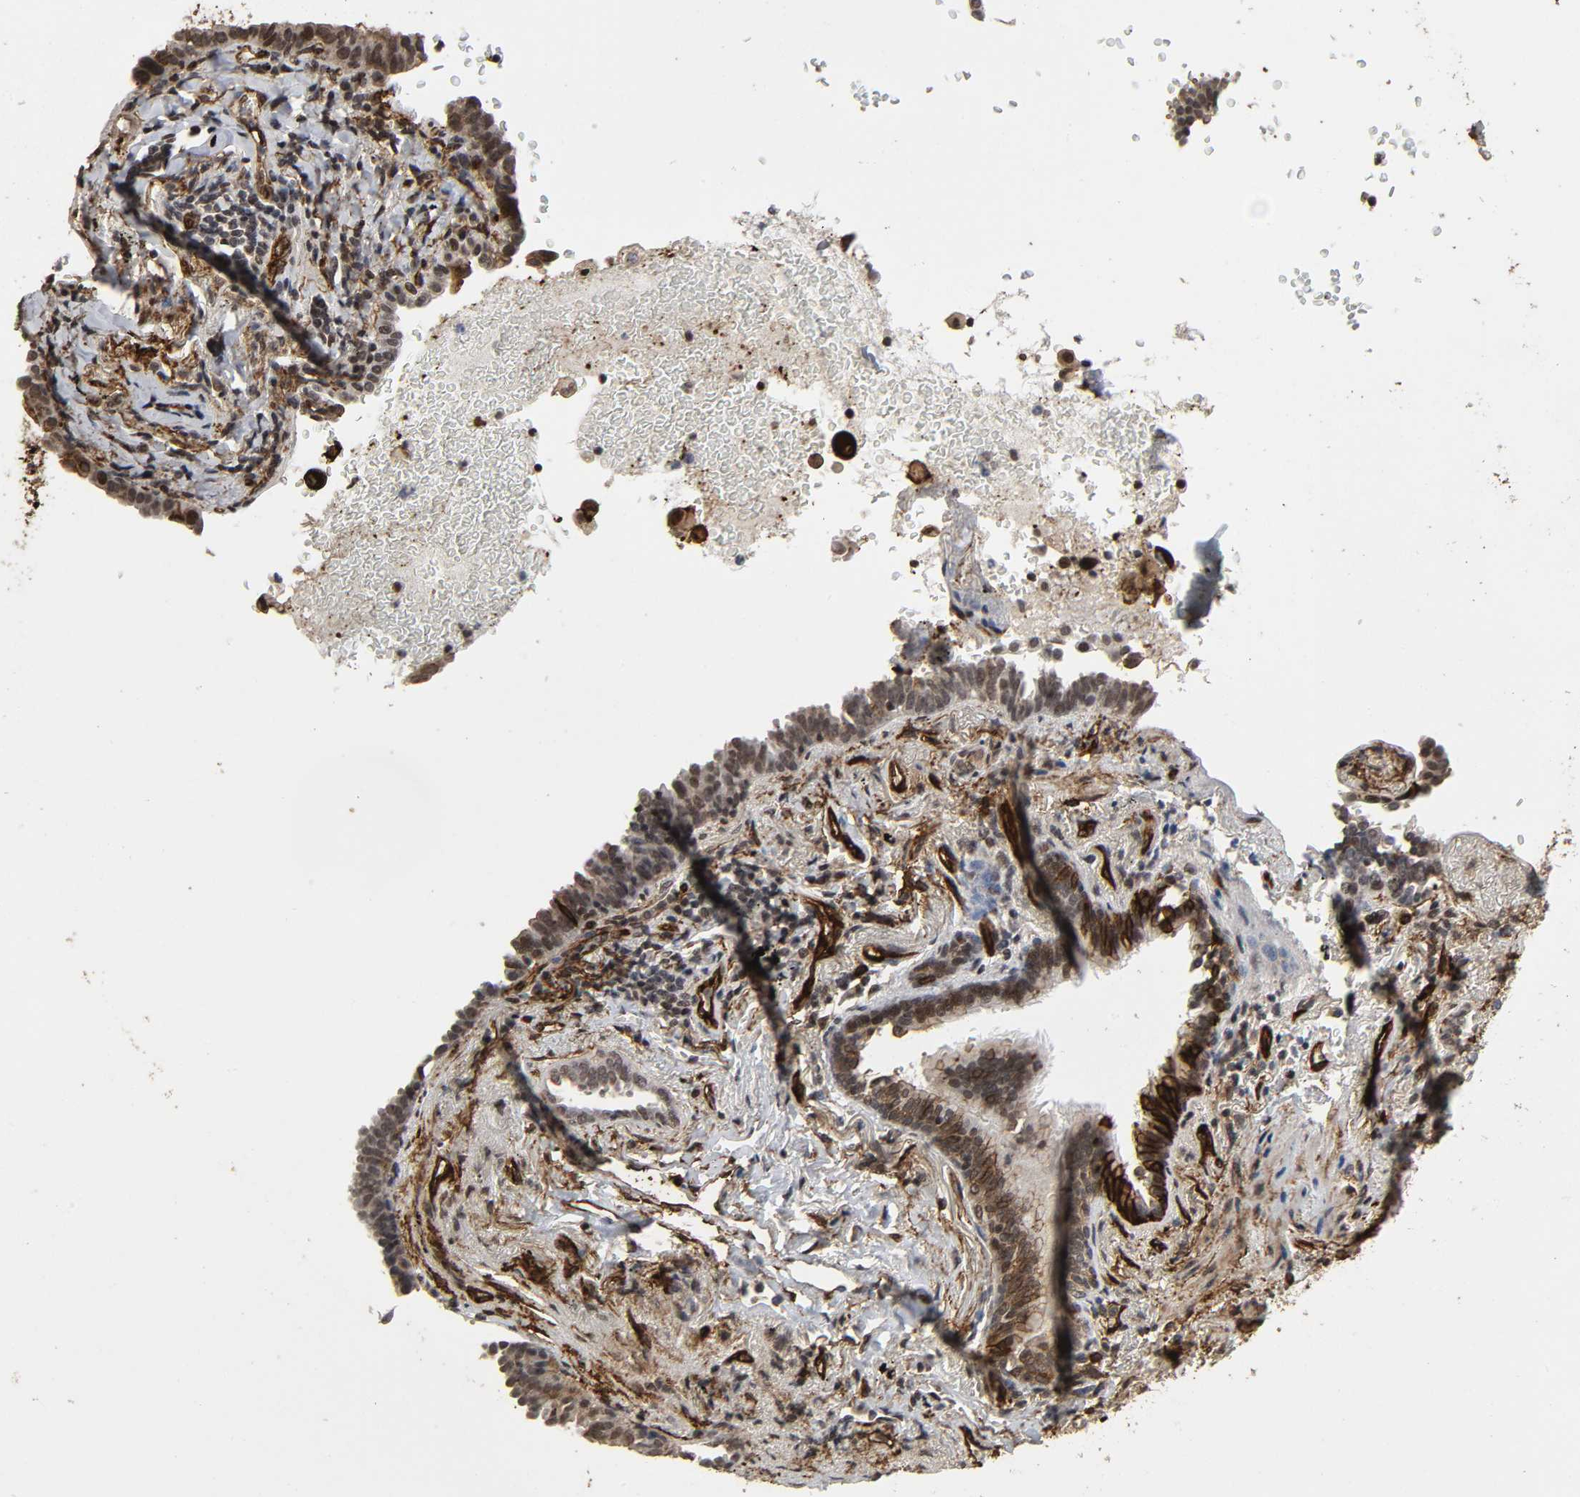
{"staining": {"intensity": "moderate", "quantity": ">75%", "location": "cytoplasmic/membranous,nuclear"}, "tissue": "lung cancer", "cell_type": "Tumor cells", "image_type": "cancer", "snomed": [{"axis": "morphology", "description": "Adenocarcinoma, NOS"}, {"axis": "topography", "description": "Lung"}], "caption": "A medium amount of moderate cytoplasmic/membranous and nuclear expression is identified in about >75% of tumor cells in adenocarcinoma (lung) tissue. (Brightfield microscopy of DAB IHC at high magnification).", "gene": "AHNAK2", "patient": {"sex": "female", "age": 64}}